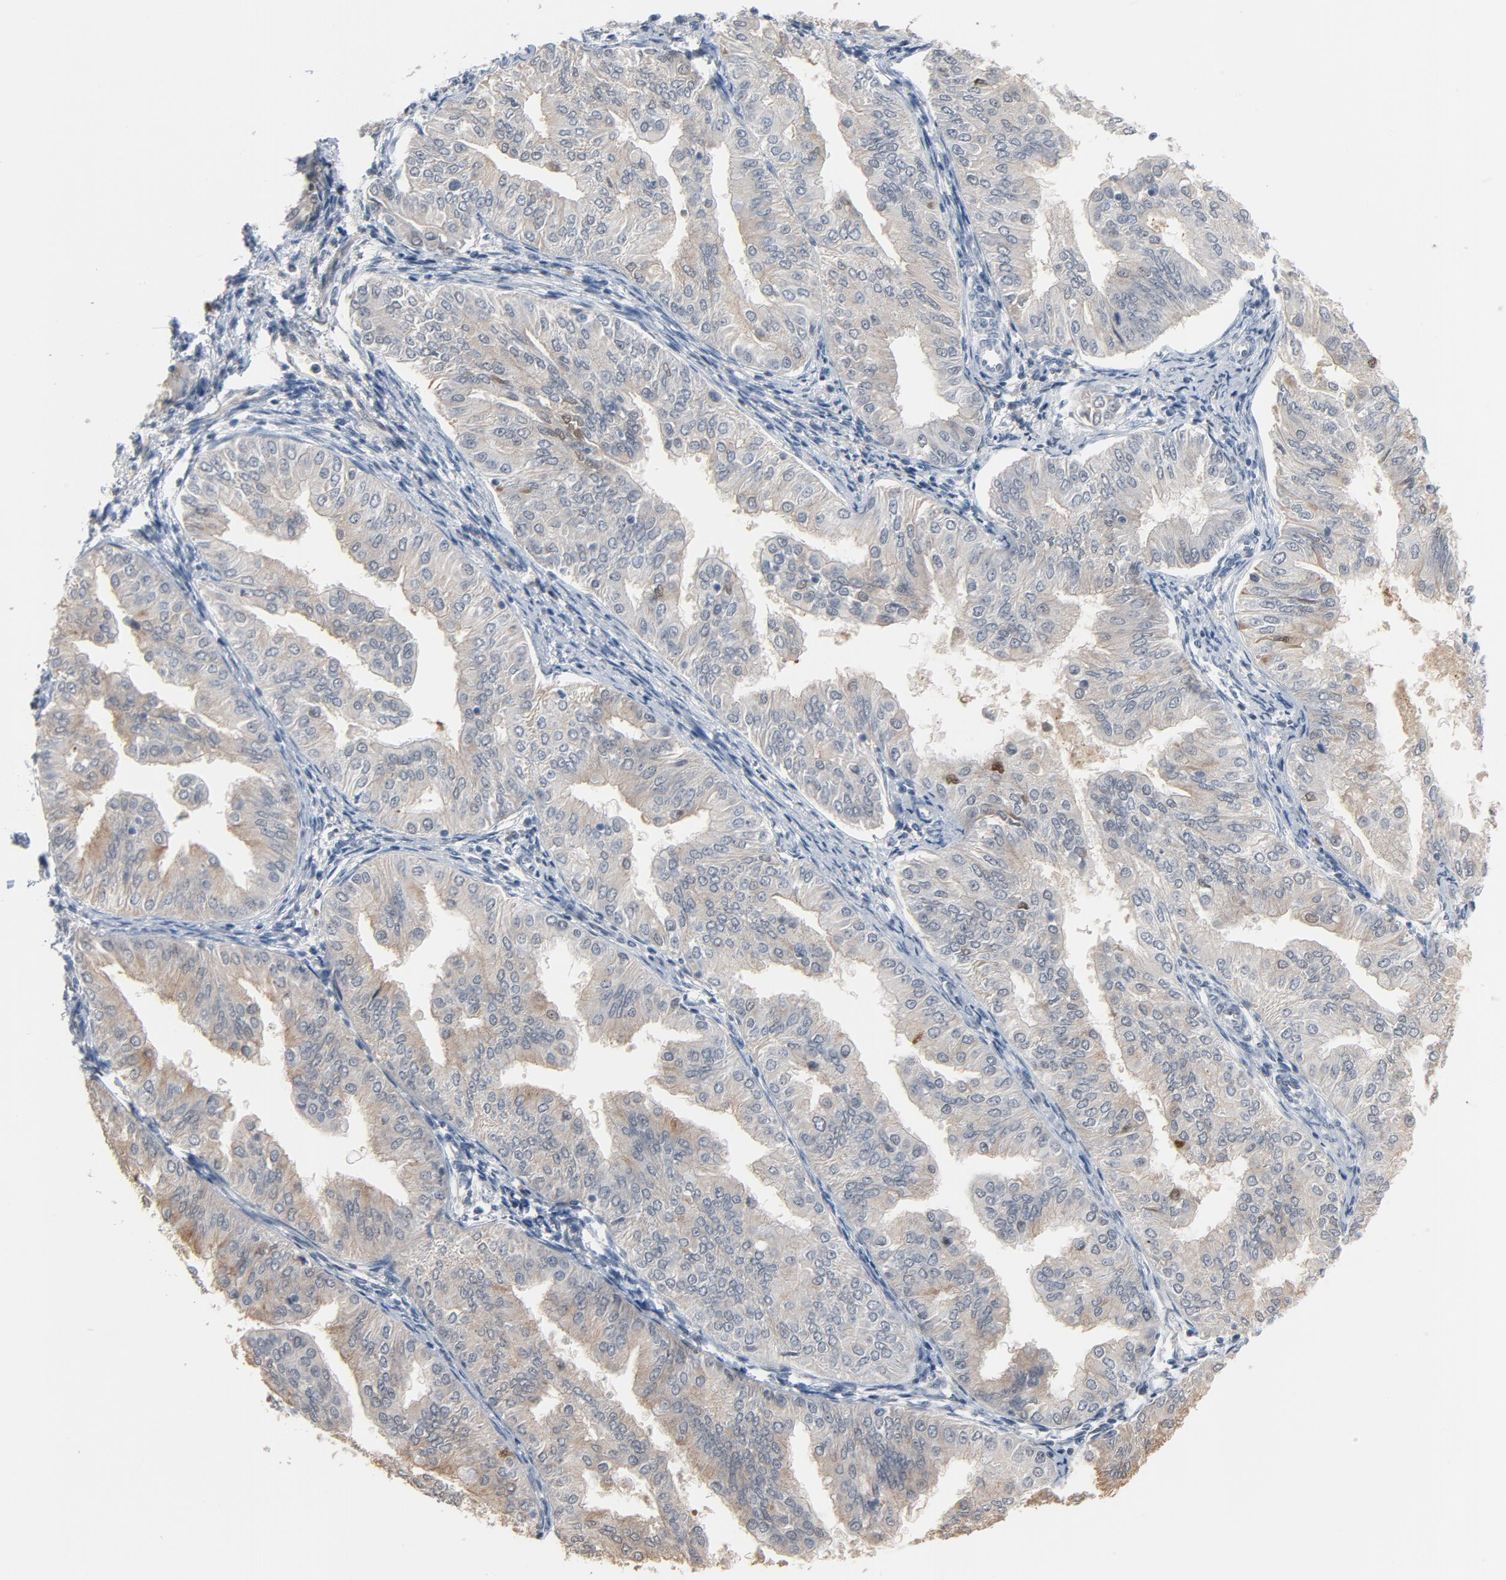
{"staining": {"intensity": "moderate", "quantity": "<25%", "location": "cytoplasmic/membranous"}, "tissue": "endometrial cancer", "cell_type": "Tumor cells", "image_type": "cancer", "snomed": [{"axis": "morphology", "description": "Adenocarcinoma, NOS"}, {"axis": "topography", "description": "Endometrium"}], "caption": "Human adenocarcinoma (endometrial) stained for a protein (brown) shows moderate cytoplasmic/membranous positive expression in approximately <25% of tumor cells.", "gene": "FOXP1", "patient": {"sex": "female", "age": 53}}